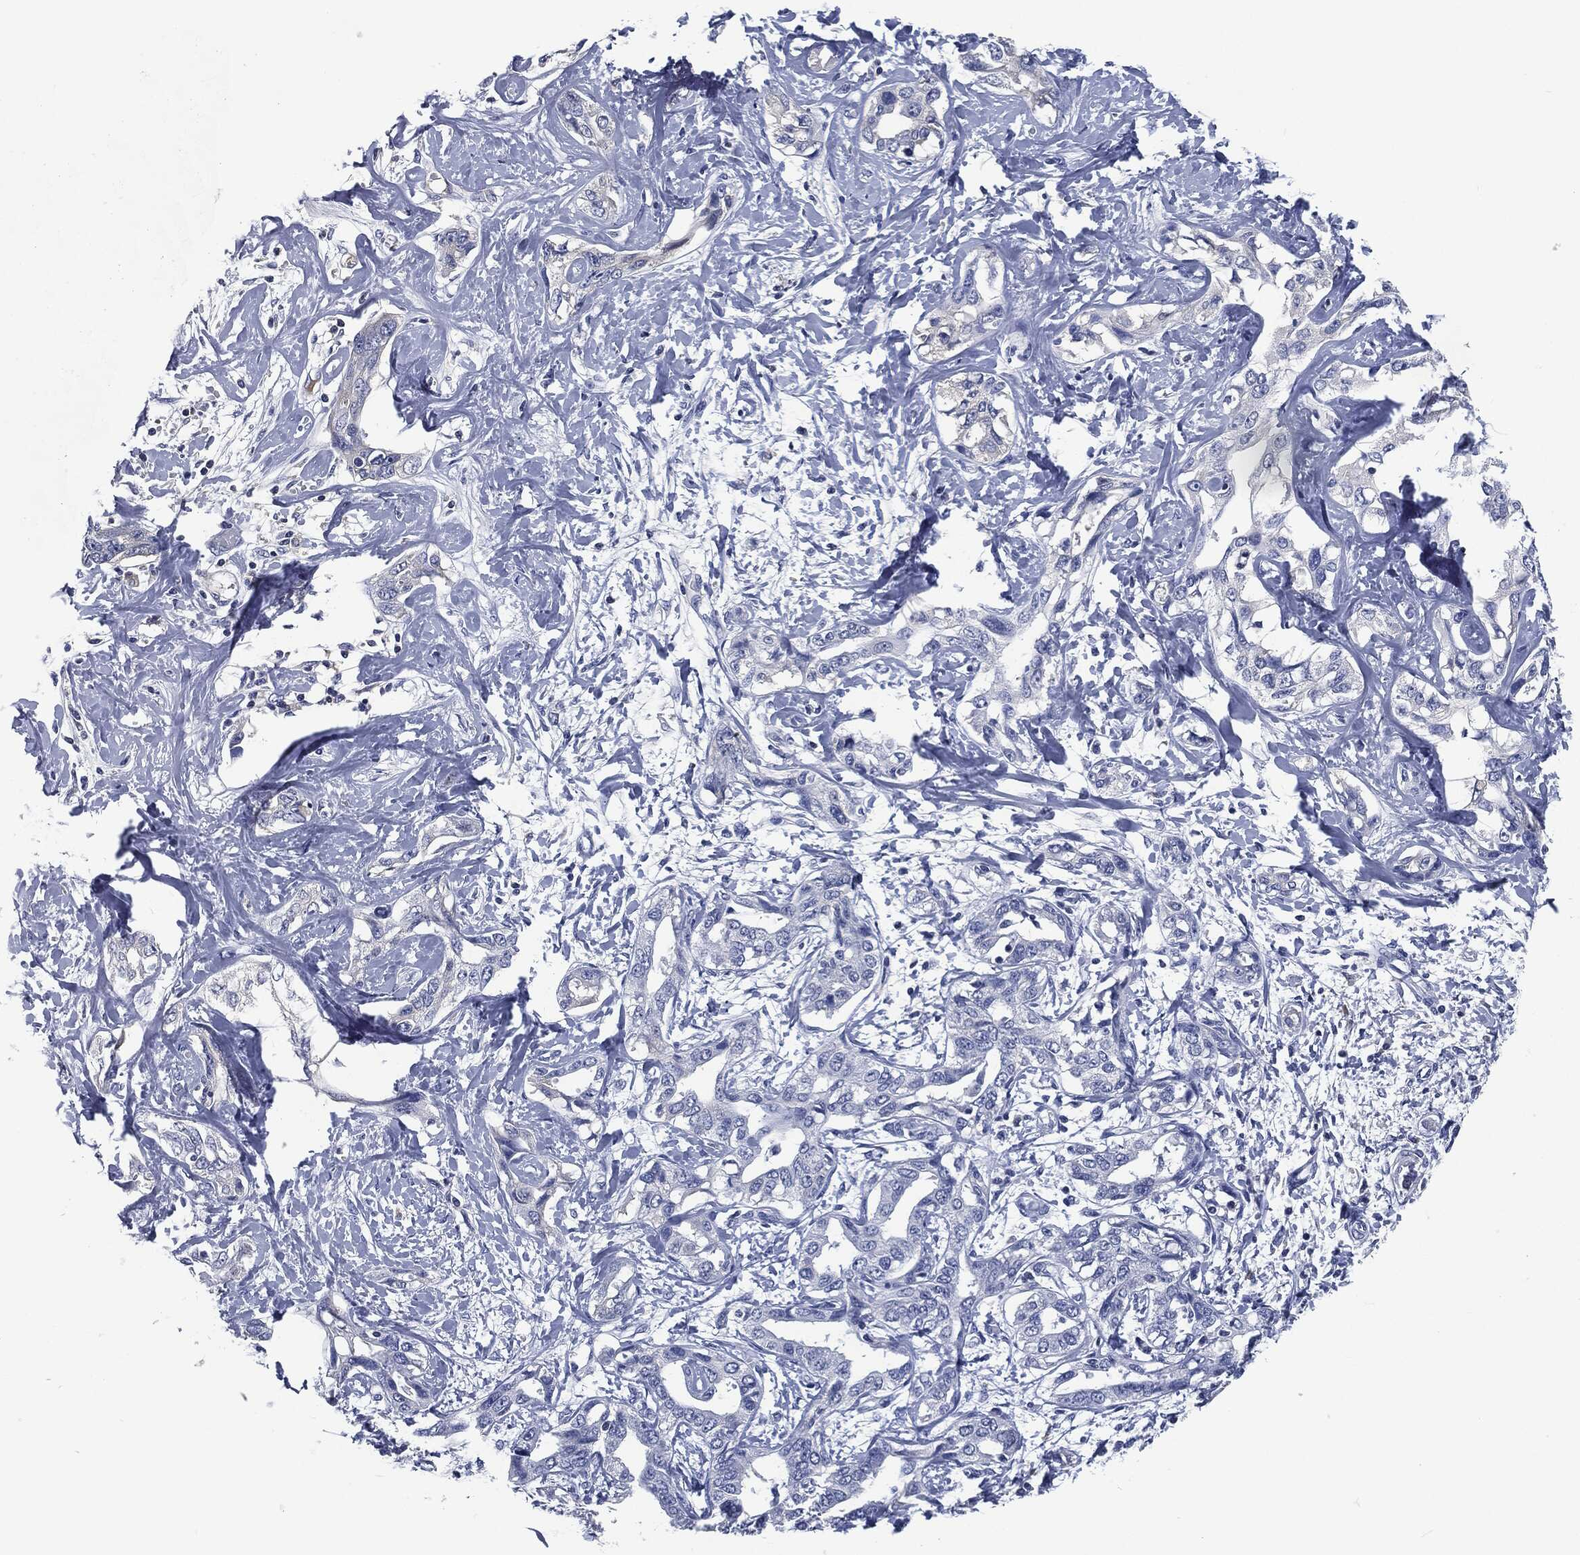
{"staining": {"intensity": "negative", "quantity": "none", "location": "none"}, "tissue": "liver cancer", "cell_type": "Tumor cells", "image_type": "cancer", "snomed": [{"axis": "morphology", "description": "Cholangiocarcinoma"}, {"axis": "topography", "description": "Liver"}], "caption": "This is an immunohistochemistry (IHC) image of liver cholangiocarcinoma. There is no expression in tumor cells.", "gene": "SIGLEC7", "patient": {"sex": "male", "age": 59}}